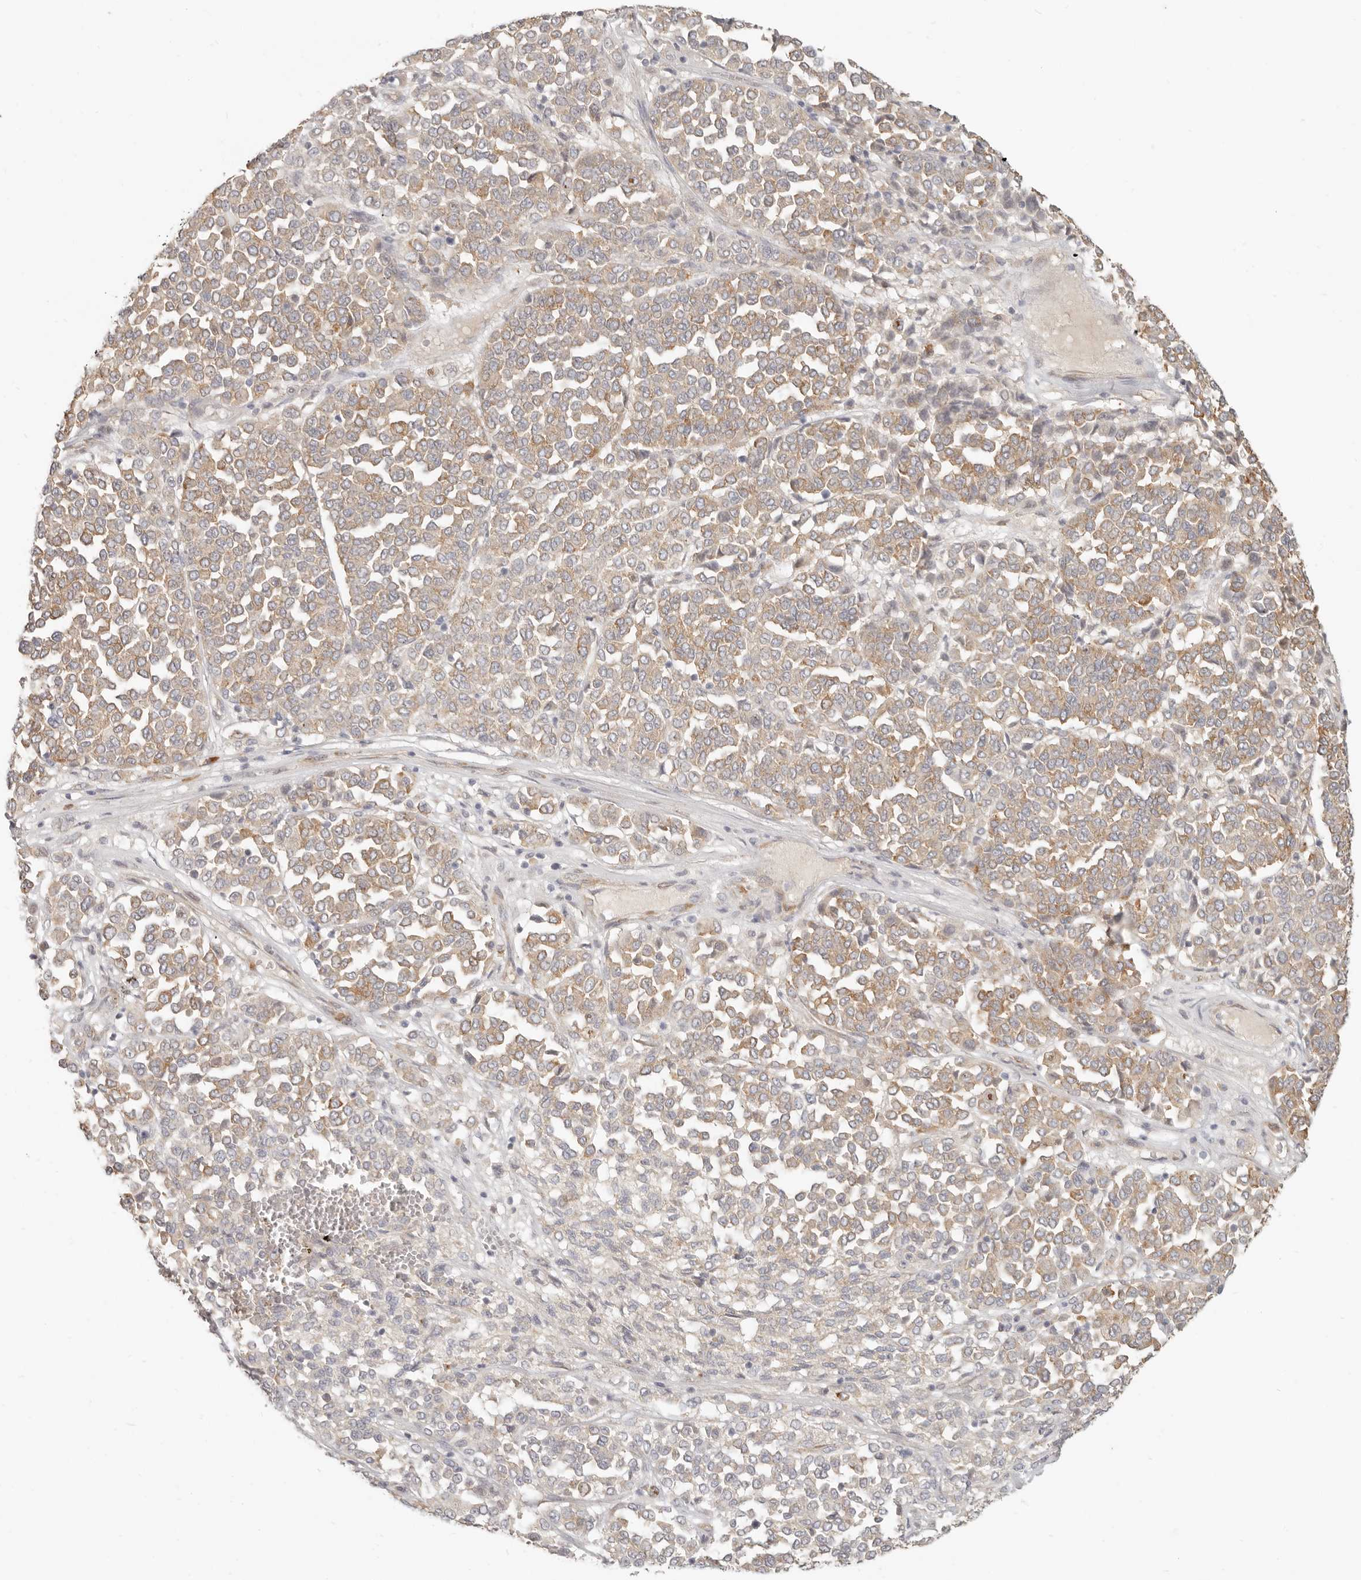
{"staining": {"intensity": "weak", "quantity": "25%-75%", "location": "cytoplasmic/membranous"}, "tissue": "melanoma", "cell_type": "Tumor cells", "image_type": "cancer", "snomed": [{"axis": "morphology", "description": "Malignant melanoma, Metastatic site"}, {"axis": "topography", "description": "Pancreas"}], "caption": "DAB immunohistochemical staining of human melanoma displays weak cytoplasmic/membranous protein positivity in approximately 25%-75% of tumor cells.", "gene": "PABPC4", "patient": {"sex": "female", "age": 30}}